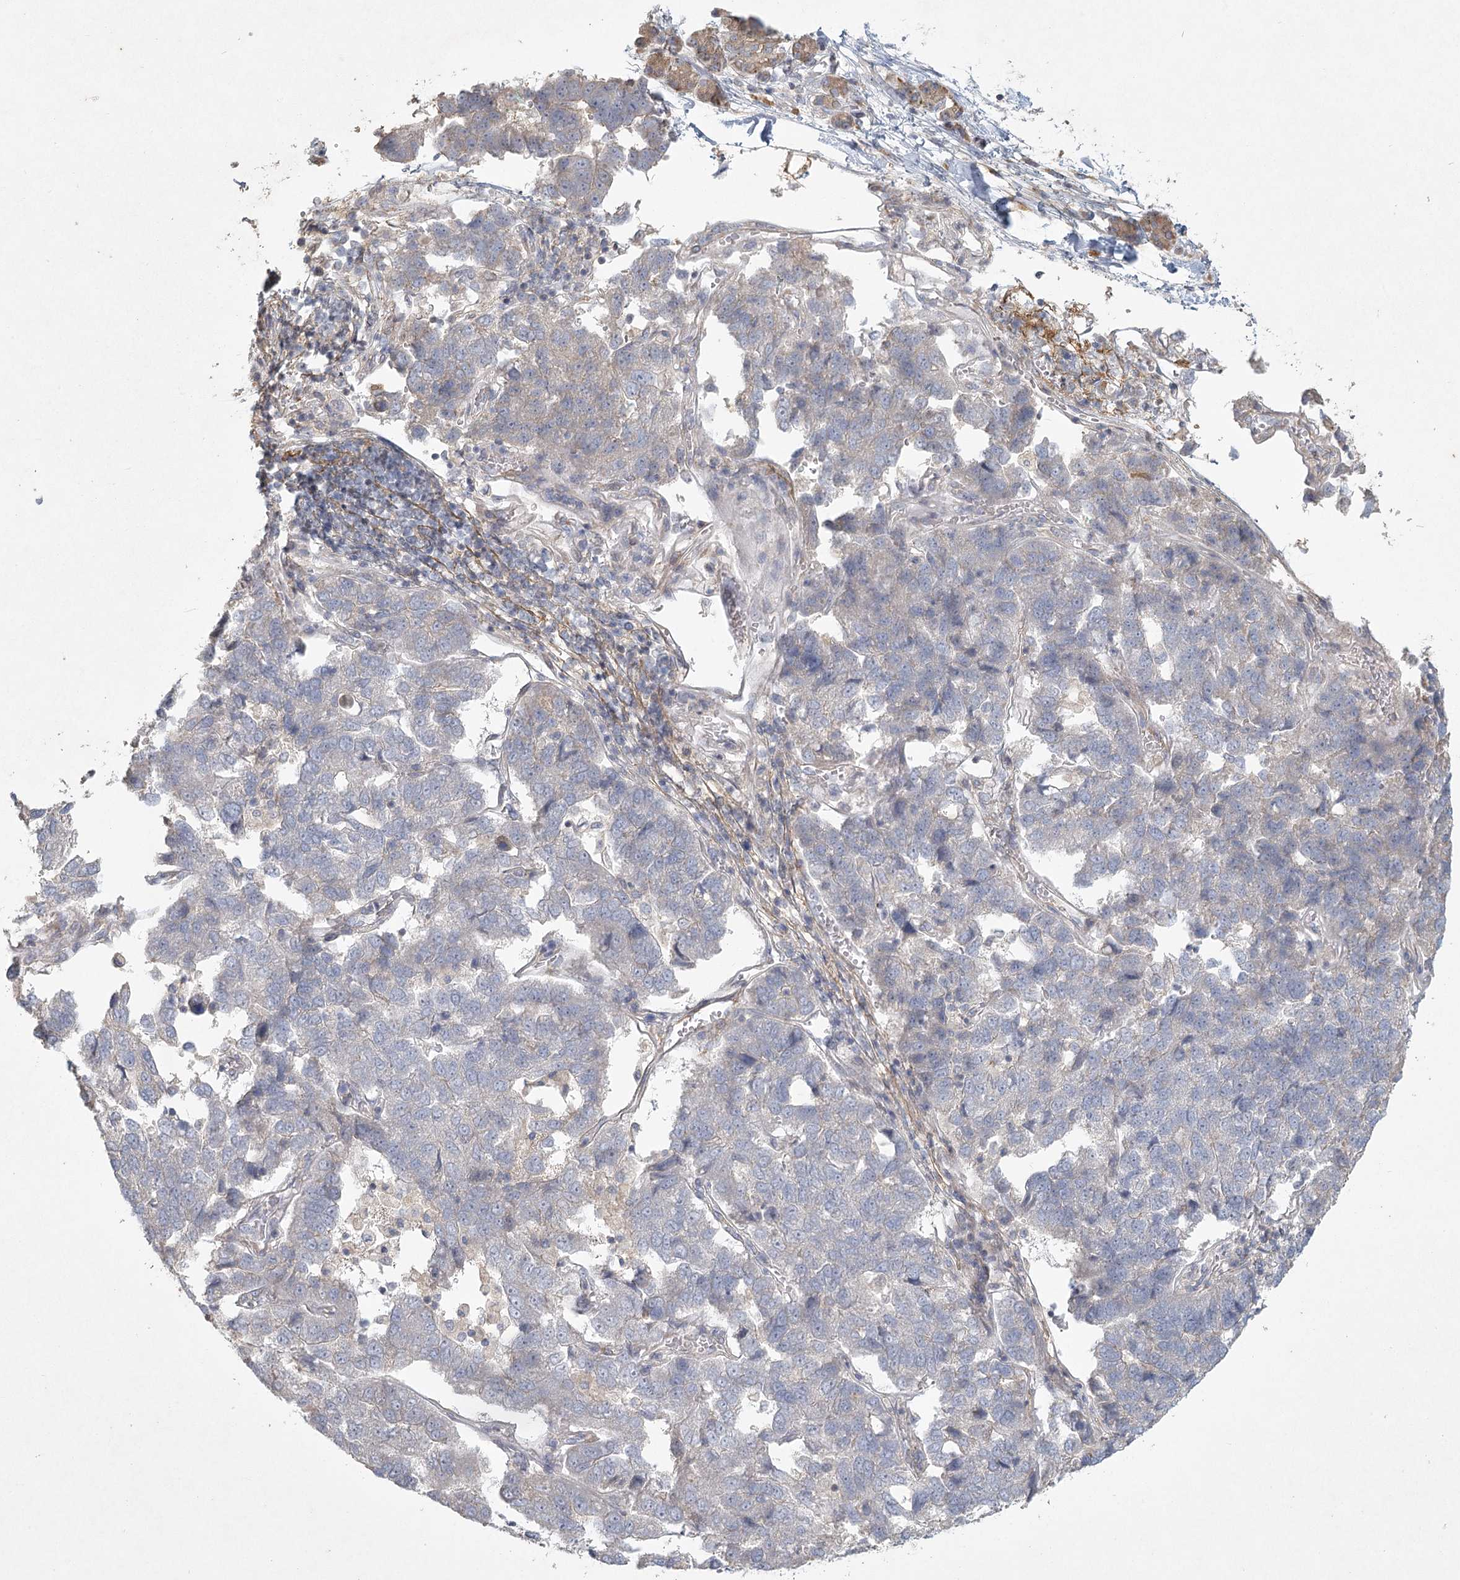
{"staining": {"intensity": "negative", "quantity": "none", "location": "none"}, "tissue": "pancreatic cancer", "cell_type": "Tumor cells", "image_type": "cancer", "snomed": [{"axis": "morphology", "description": "Adenocarcinoma, NOS"}, {"axis": "topography", "description": "Pancreas"}], "caption": "DAB (3,3'-diaminobenzidine) immunohistochemical staining of adenocarcinoma (pancreatic) demonstrates no significant expression in tumor cells.", "gene": "INPP4B", "patient": {"sex": "female", "age": 61}}